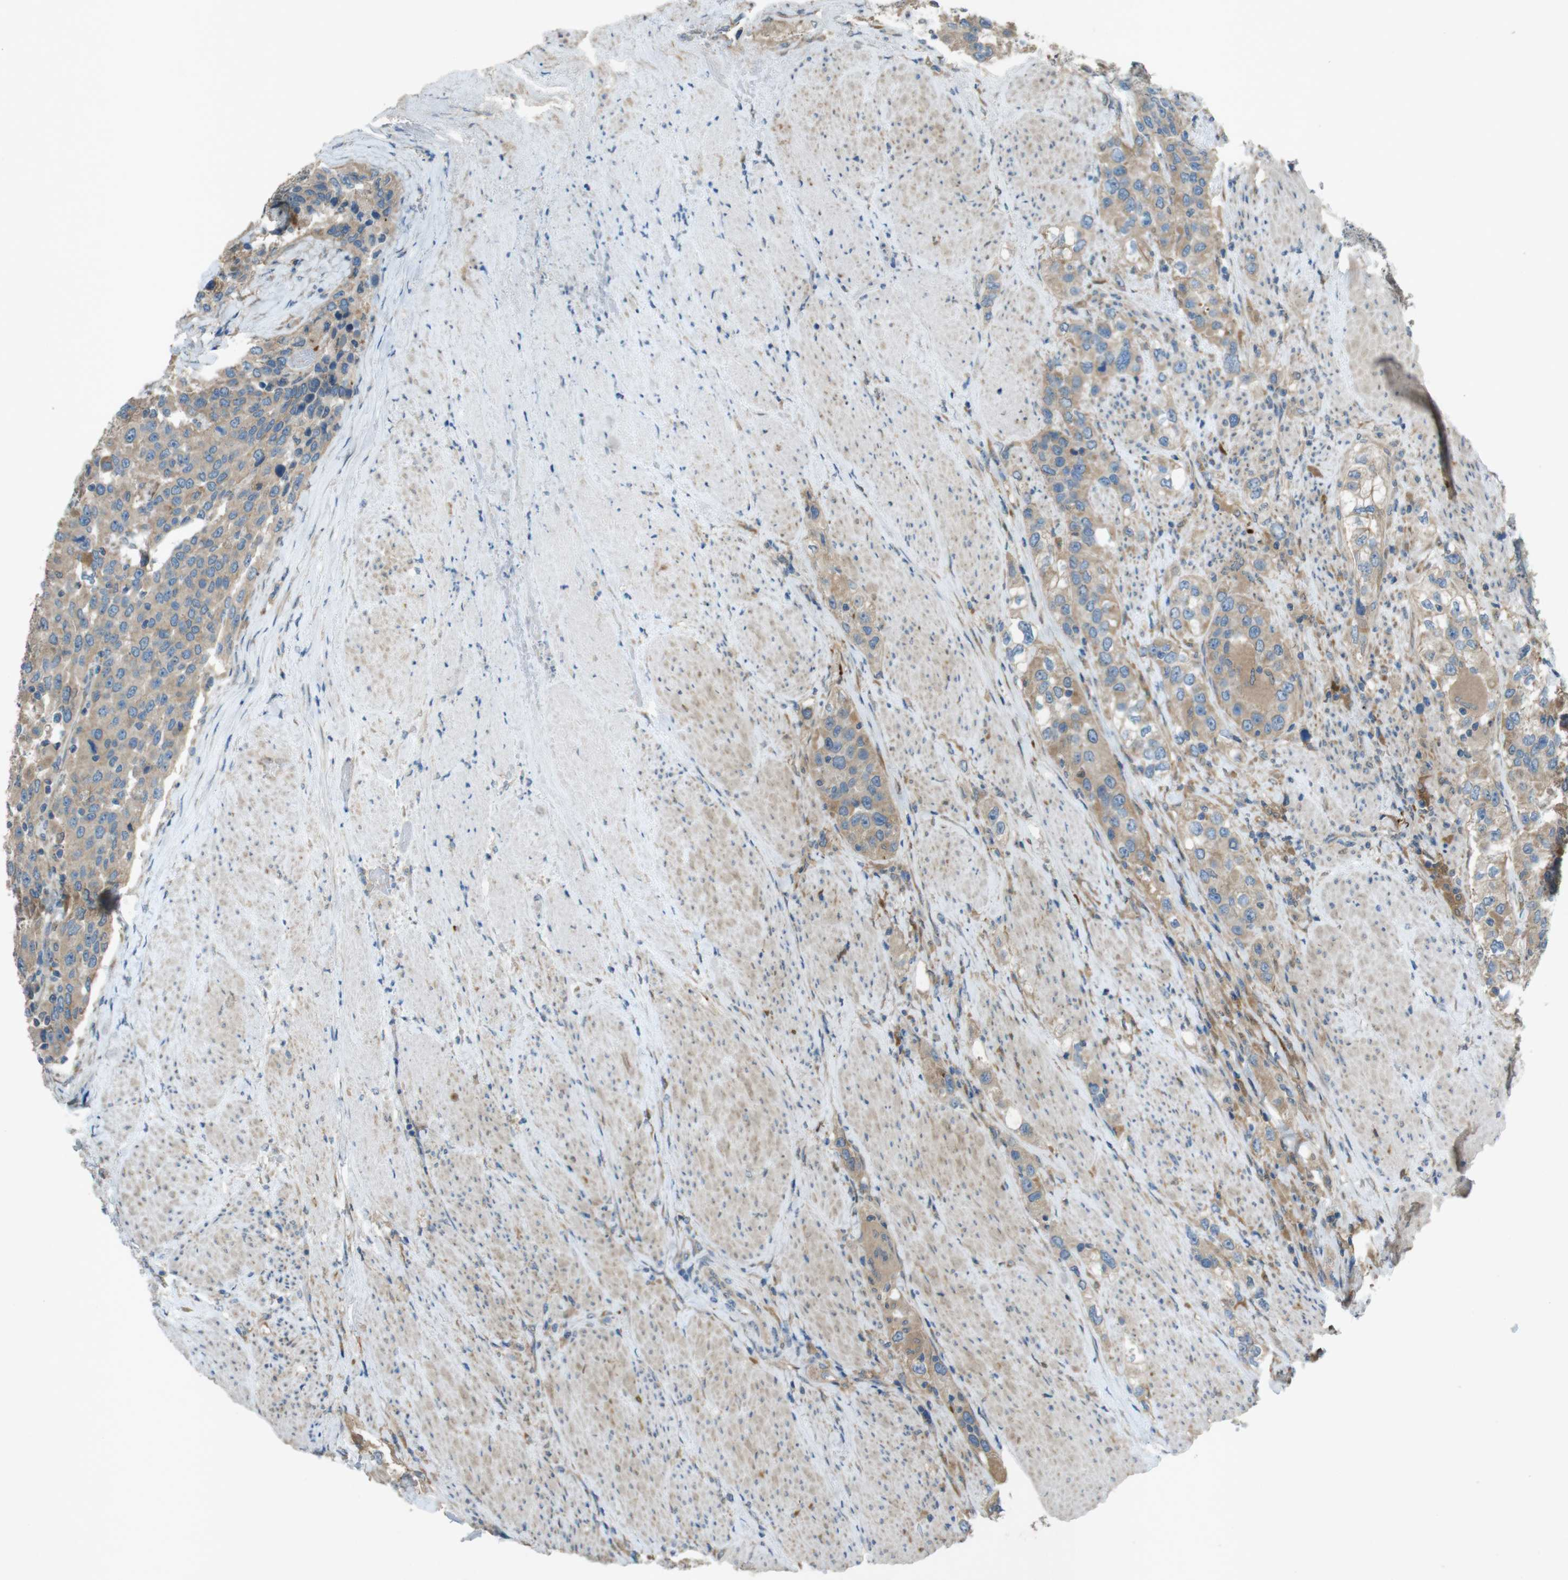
{"staining": {"intensity": "weak", "quantity": ">75%", "location": "cytoplasmic/membranous"}, "tissue": "urothelial cancer", "cell_type": "Tumor cells", "image_type": "cancer", "snomed": [{"axis": "morphology", "description": "Urothelial carcinoma, High grade"}, {"axis": "topography", "description": "Urinary bladder"}], "caption": "Tumor cells display low levels of weak cytoplasmic/membranous expression in about >75% of cells in urothelial cancer.", "gene": "TMEM41B", "patient": {"sex": "female", "age": 80}}